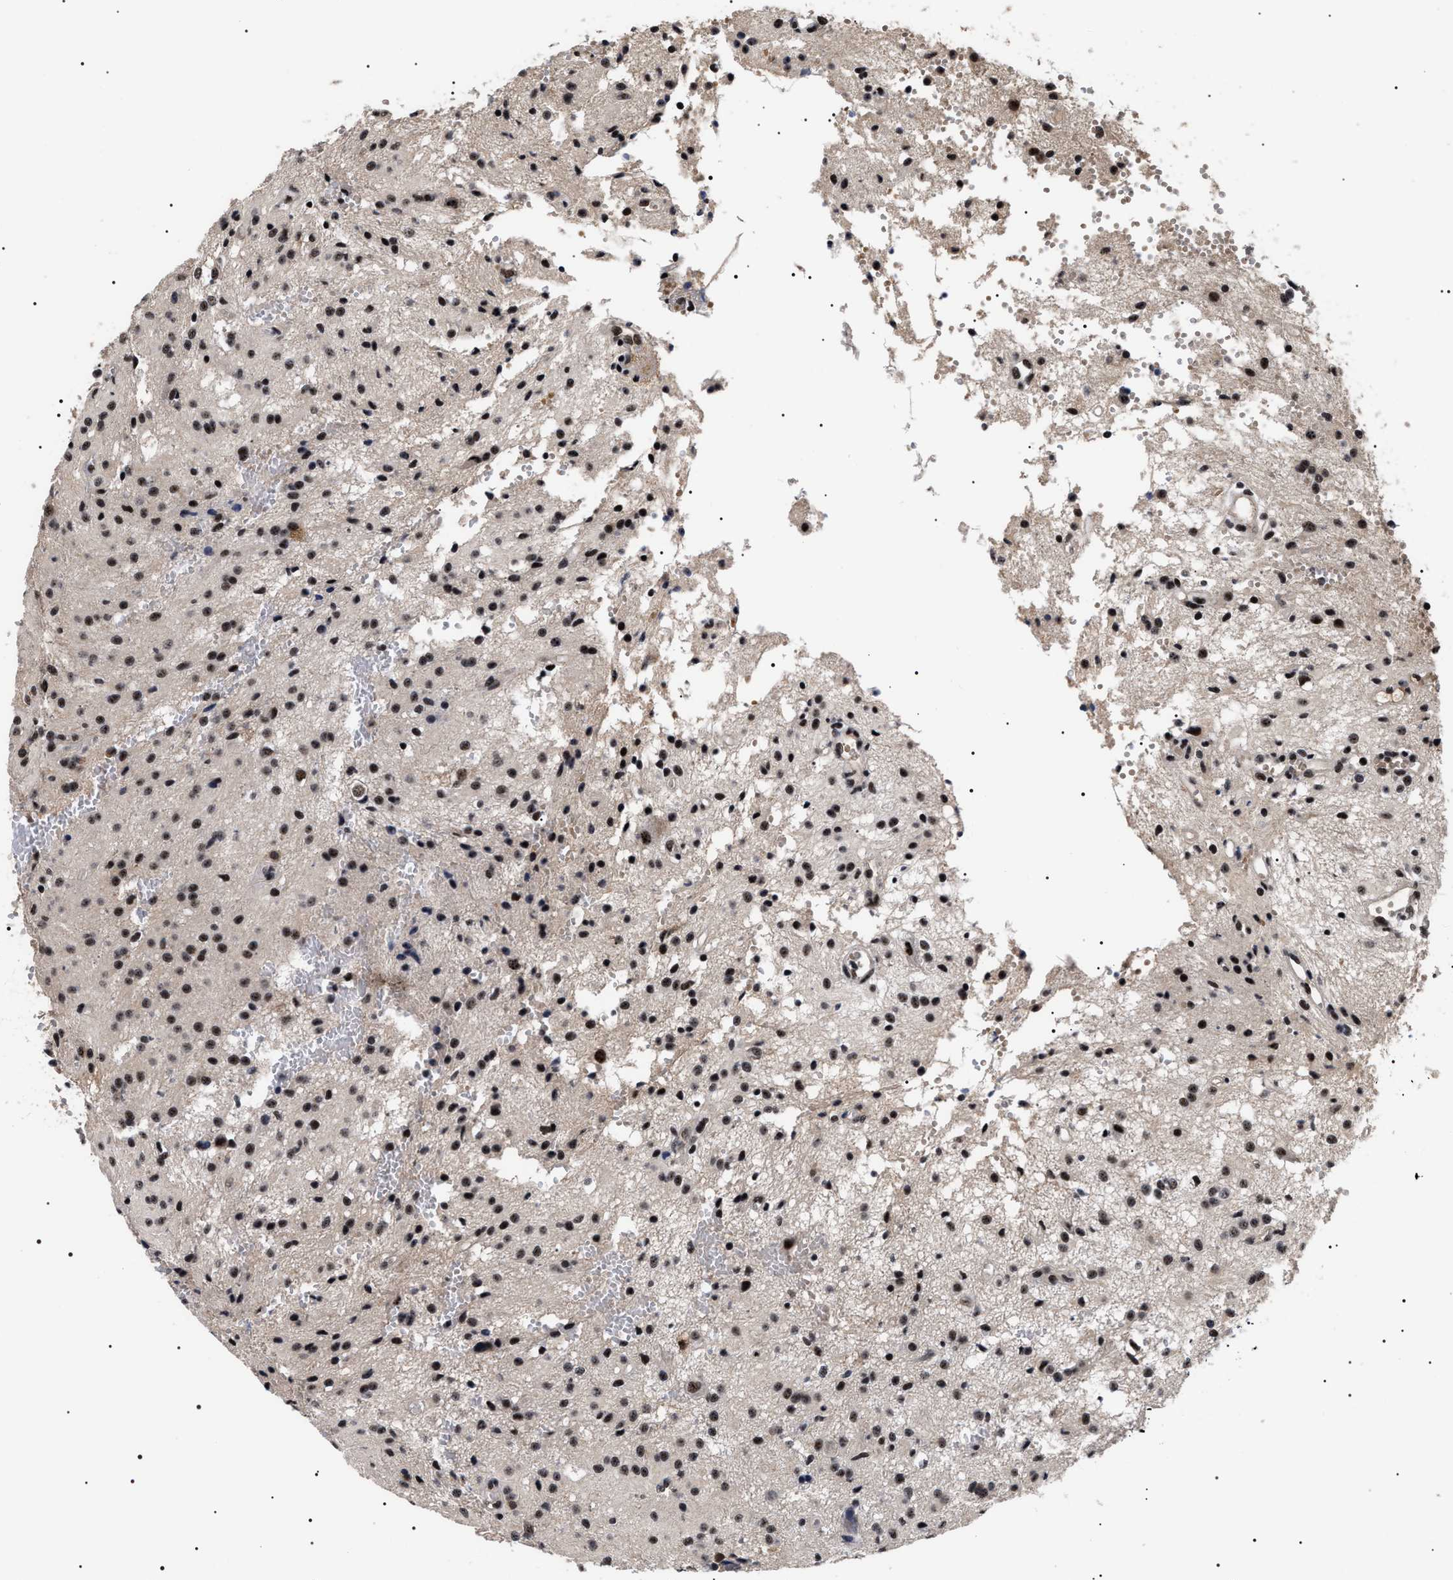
{"staining": {"intensity": "strong", "quantity": ">75%", "location": "nuclear"}, "tissue": "glioma", "cell_type": "Tumor cells", "image_type": "cancer", "snomed": [{"axis": "morphology", "description": "Glioma, malignant, High grade"}, {"axis": "topography", "description": "Brain"}], "caption": "Glioma stained with immunohistochemistry (IHC) reveals strong nuclear positivity in about >75% of tumor cells.", "gene": "CAAP1", "patient": {"sex": "female", "age": 59}}